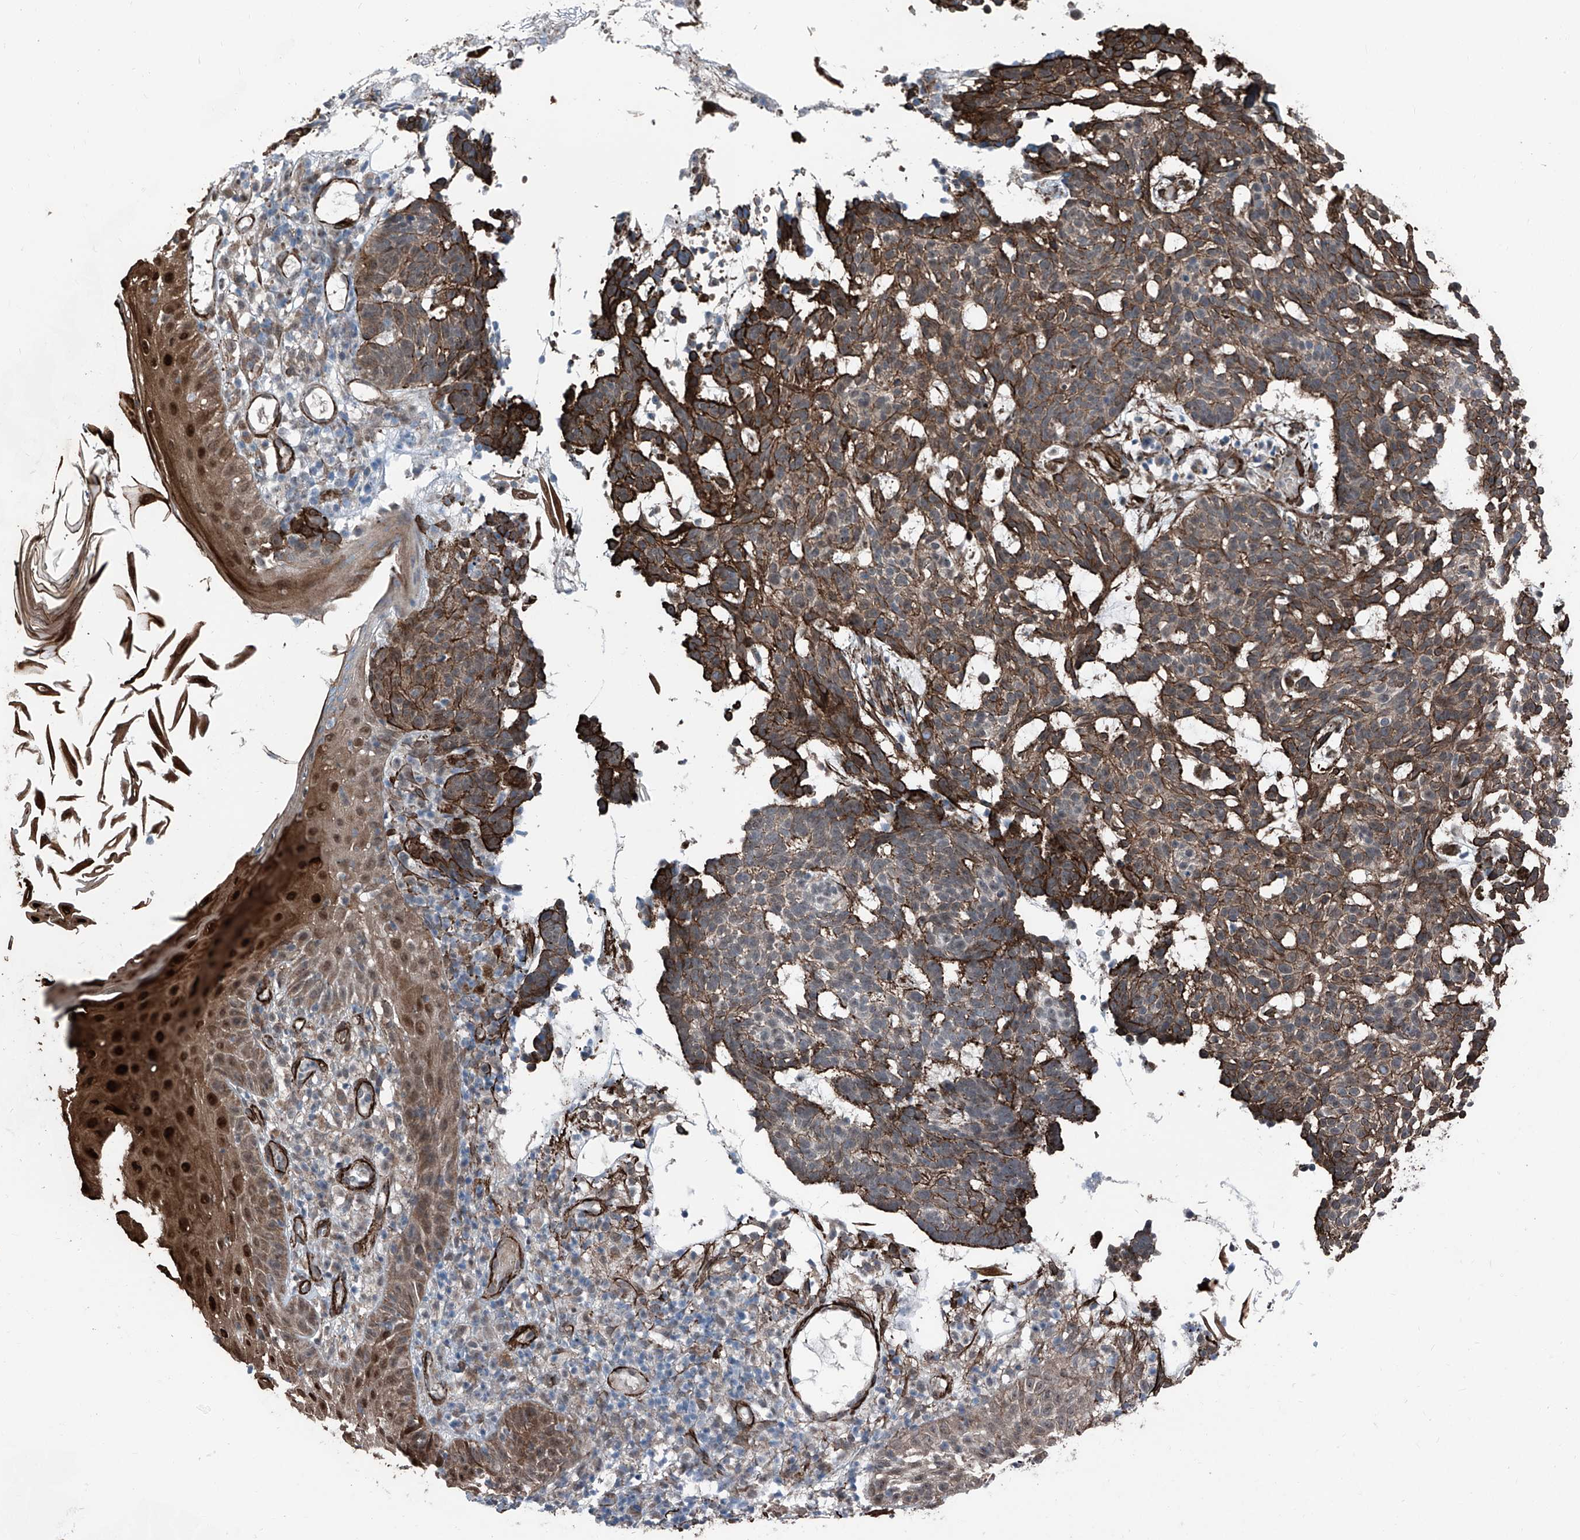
{"staining": {"intensity": "moderate", "quantity": ">75%", "location": "cytoplasmic/membranous"}, "tissue": "skin cancer", "cell_type": "Tumor cells", "image_type": "cancer", "snomed": [{"axis": "morphology", "description": "Basal cell carcinoma"}, {"axis": "topography", "description": "Skin"}], "caption": "Skin cancer stained with a protein marker demonstrates moderate staining in tumor cells.", "gene": "COA7", "patient": {"sex": "male", "age": 85}}